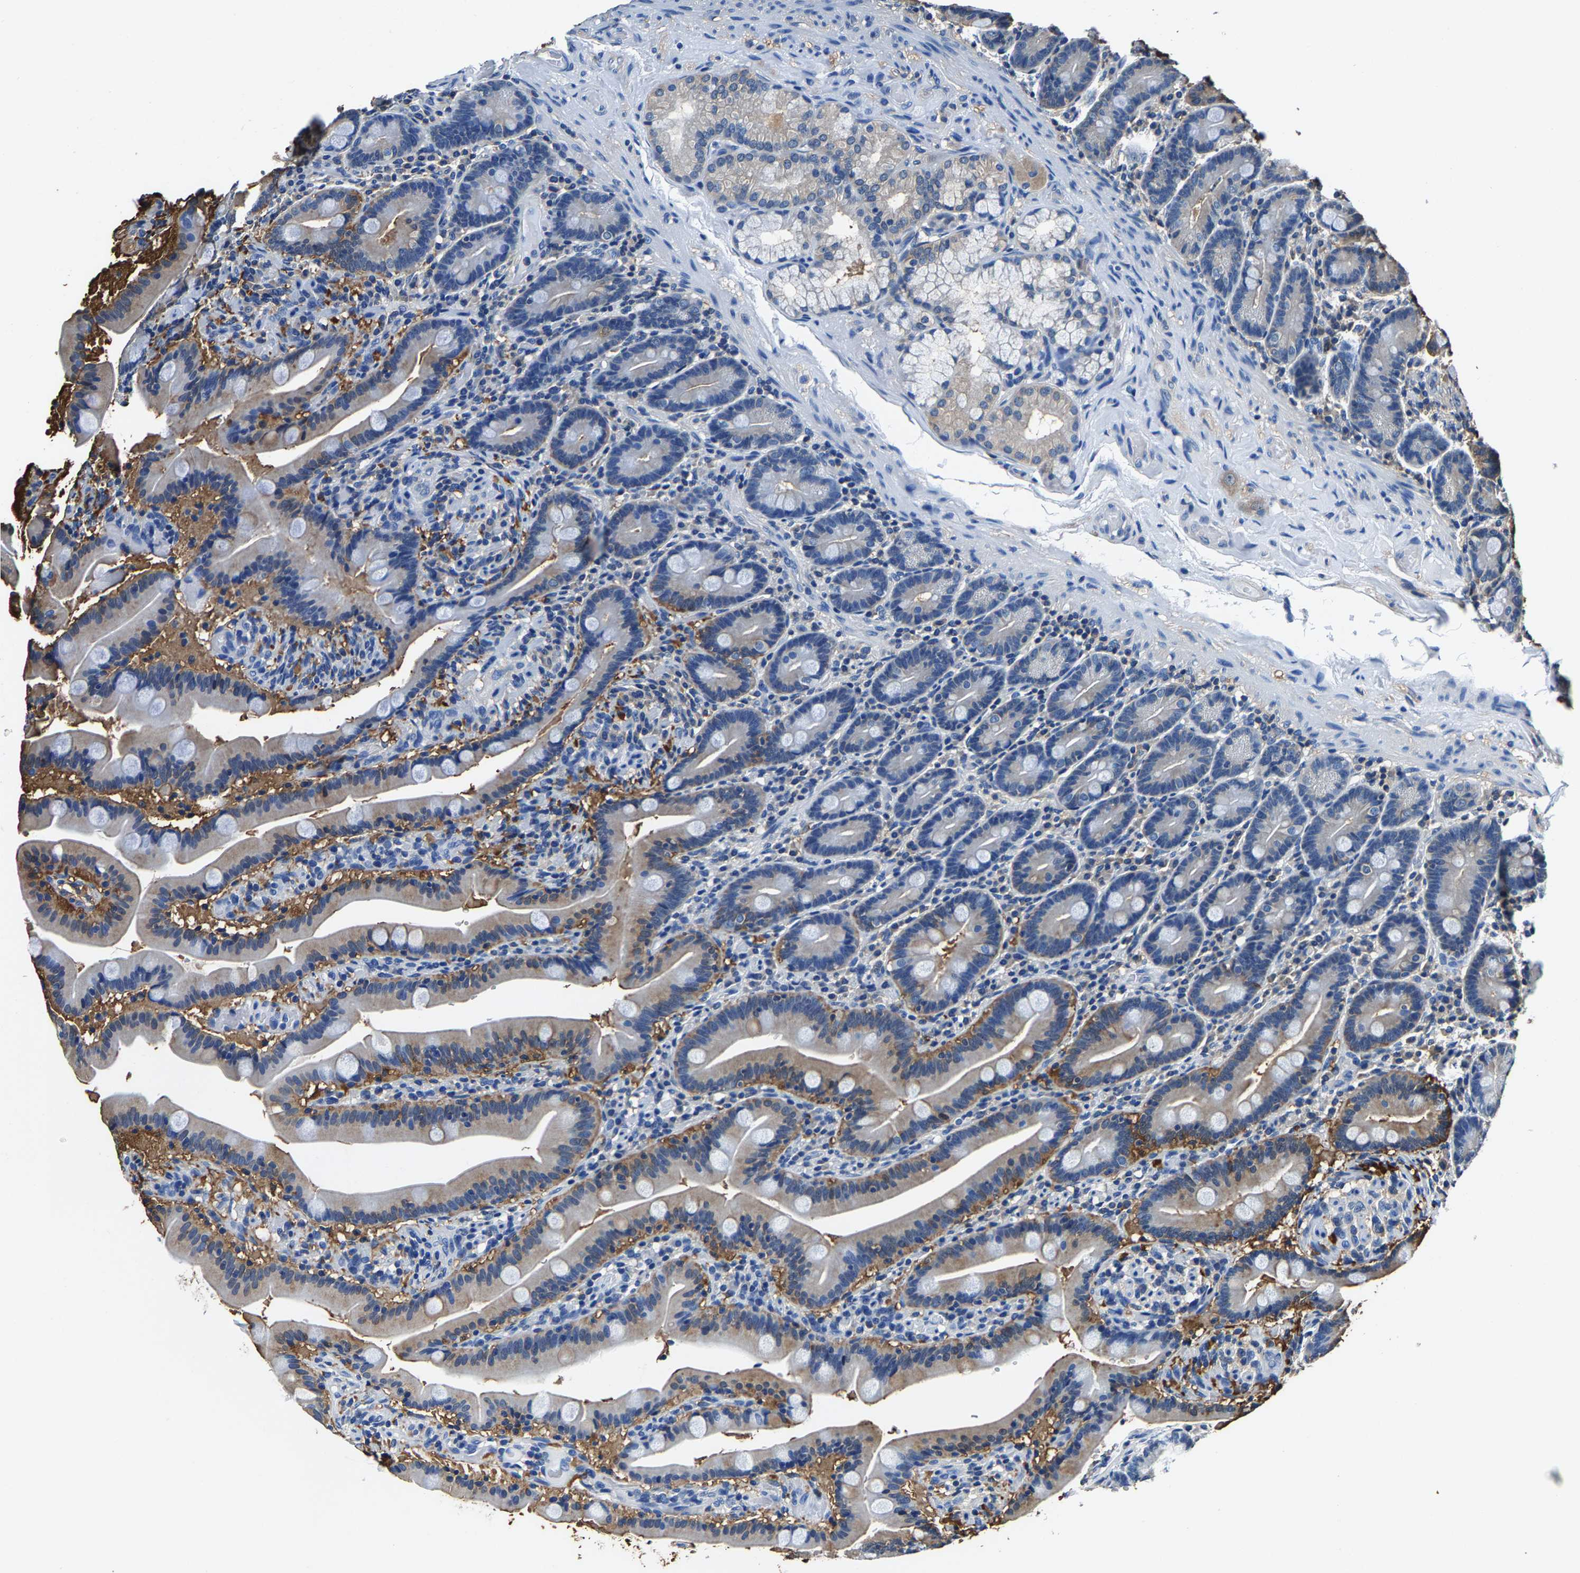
{"staining": {"intensity": "moderate", "quantity": "25%-75%", "location": "cytoplasmic/membranous"}, "tissue": "duodenum", "cell_type": "Glandular cells", "image_type": "normal", "snomed": [{"axis": "morphology", "description": "Normal tissue, NOS"}, {"axis": "topography", "description": "Duodenum"}], "caption": "Duodenum stained with DAB (3,3'-diaminobenzidine) IHC shows medium levels of moderate cytoplasmic/membranous expression in about 25%-75% of glandular cells. (DAB (3,3'-diaminobenzidine) IHC with brightfield microscopy, high magnification).", "gene": "ALDOB", "patient": {"sex": "male", "age": 54}}